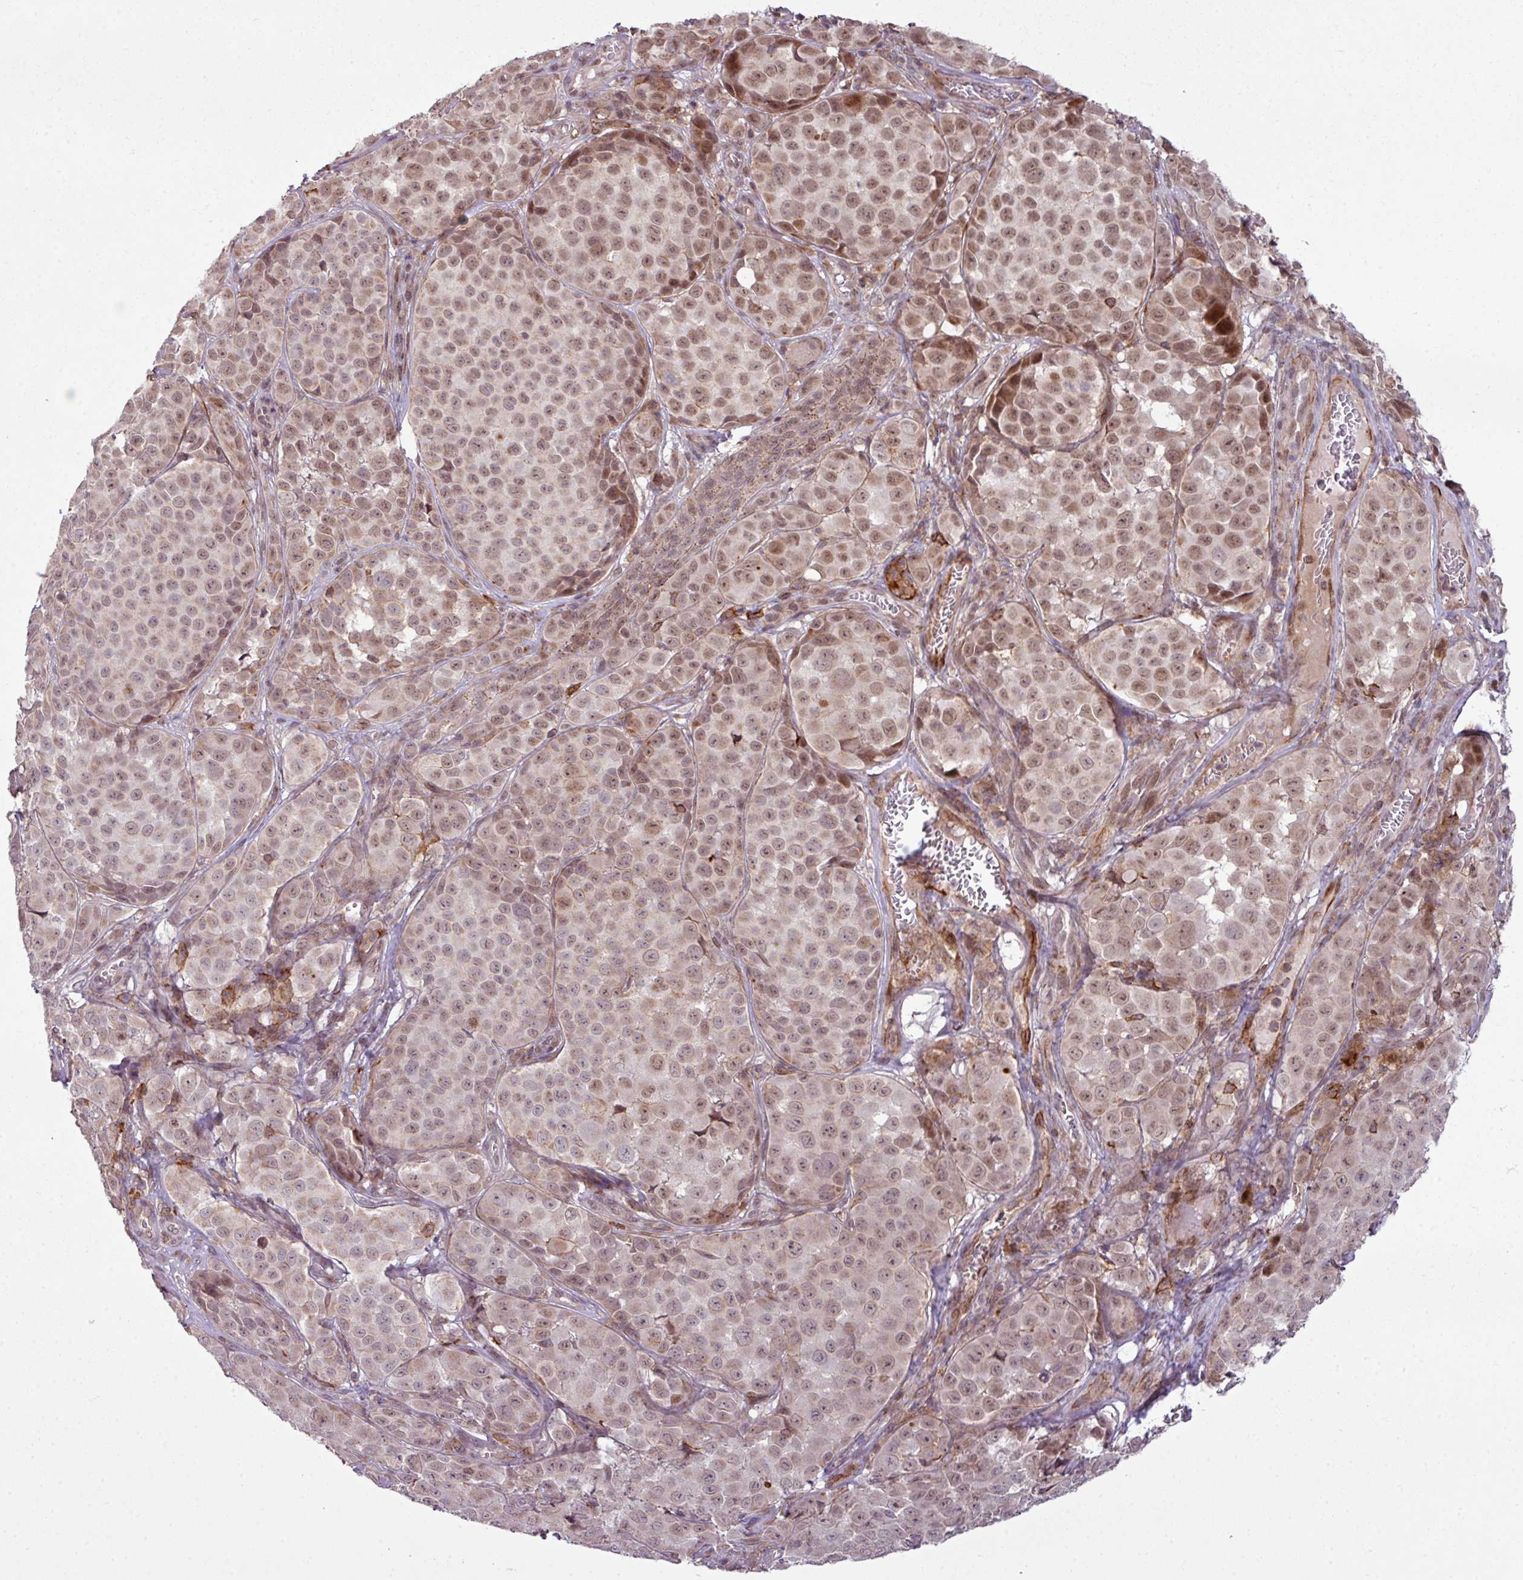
{"staining": {"intensity": "weak", "quantity": ">75%", "location": "nuclear"}, "tissue": "melanoma", "cell_type": "Tumor cells", "image_type": "cancer", "snomed": [{"axis": "morphology", "description": "Malignant melanoma, NOS"}, {"axis": "topography", "description": "Skin"}], "caption": "A brown stain highlights weak nuclear expression of a protein in human melanoma tumor cells. The protein of interest is stained brown, and the nuclei are stained in blue (DAB IHC with brightfield microscopy, high magnification).", "gene": "ZC2HC1C", "patient": {"sex": "male", "age": 64}}